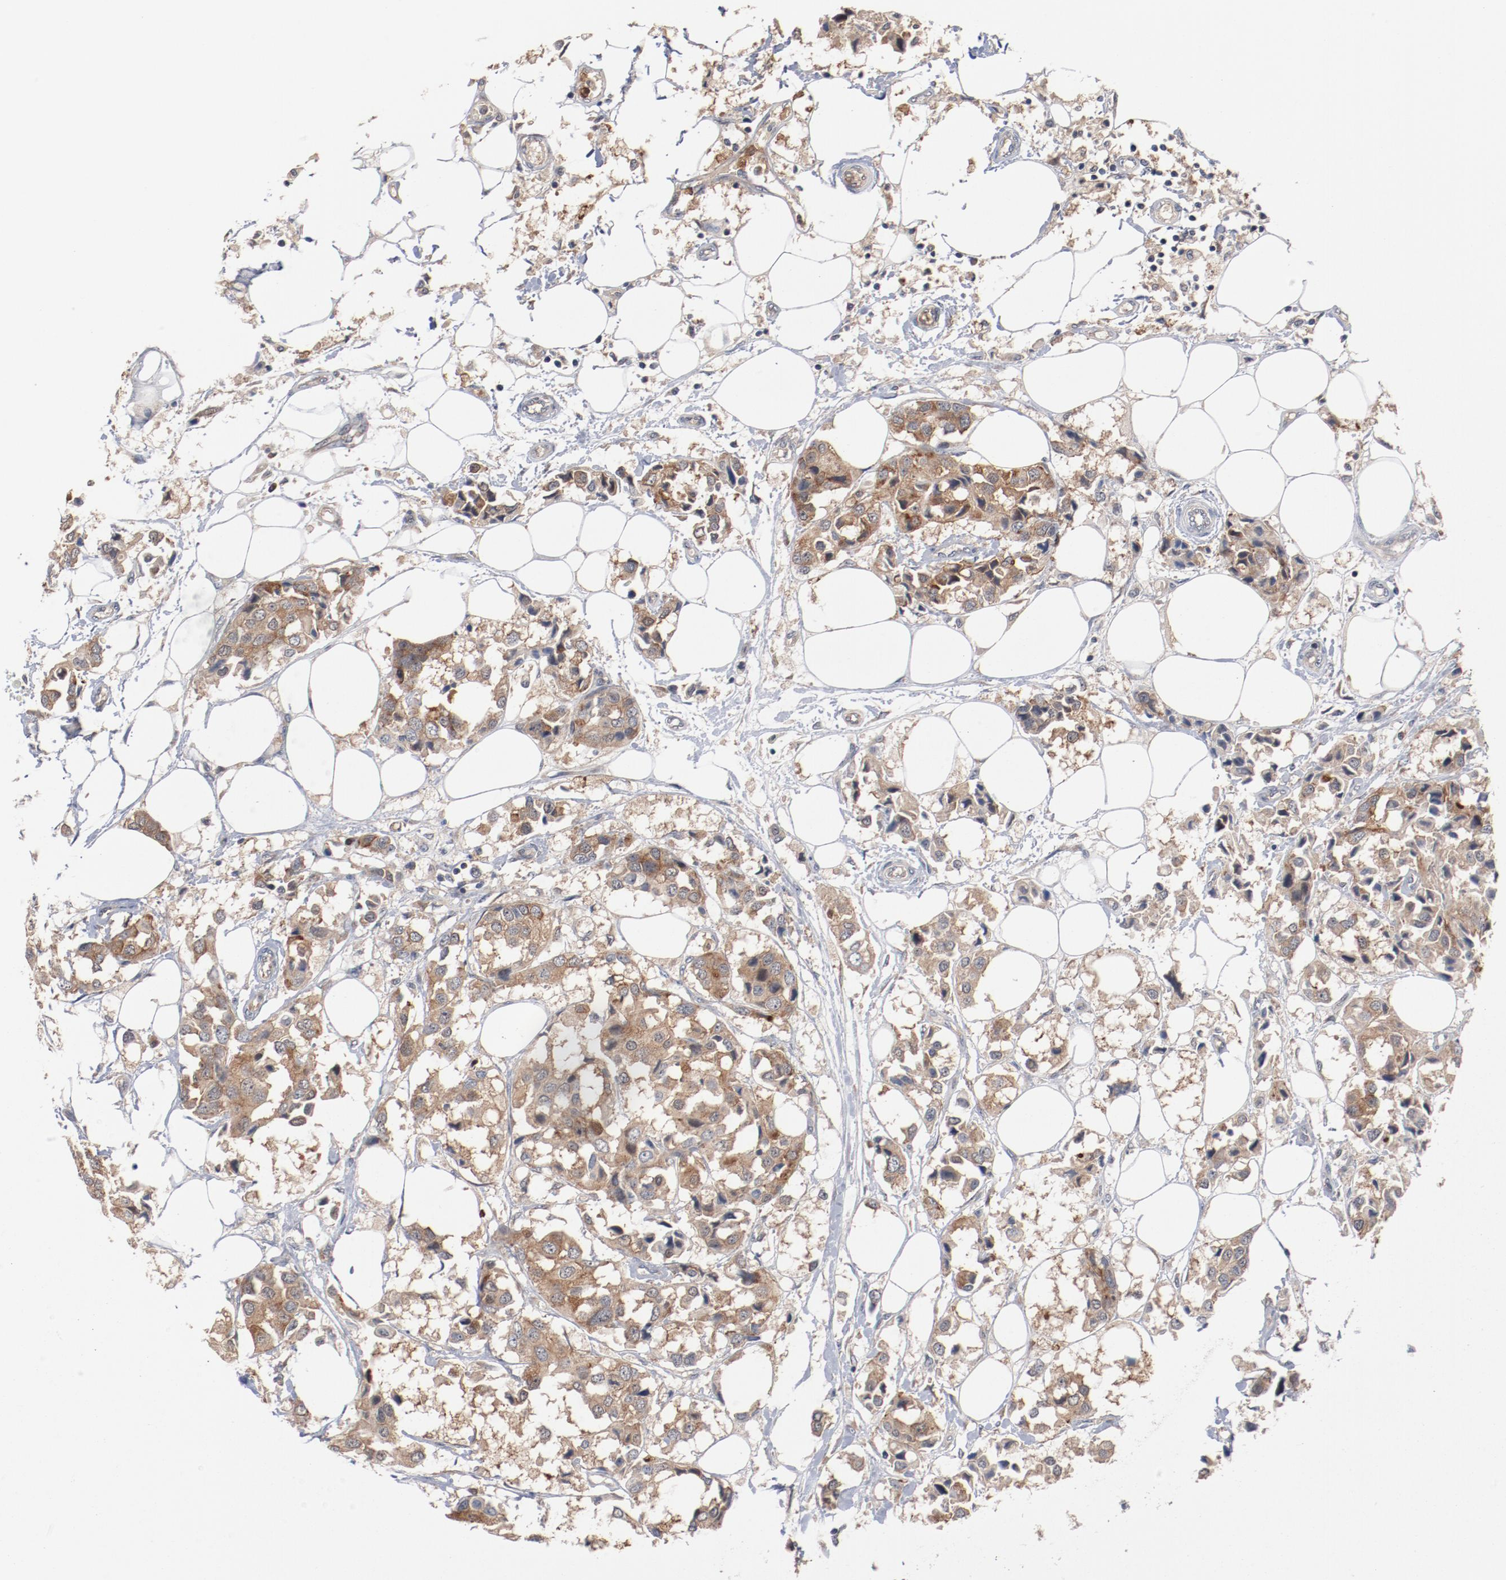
{"staining": {"intensity": "moderate", "quantity": ">75%", "location": "cytoplasmic/membranous"}, "tissue": "breast cancer", "cell_type": "Tumor cells", "image_type": "cancer", "snomed": [{"axis": "morphology", "description": "Duct carcinoma"}, {"axis": "topography", "description": "Breast"}], "caption": "High-magnification brightfield microscopy of breast cancer stained with DAB (brown) and counterstained with hematoxylin (blue). tumor cells exhibit moderate cytoplasmic/membranous staining is seen in approximately>75% of cells.", "gene": "RNASE11", "patient": {"sex": "female", "age": 80}}